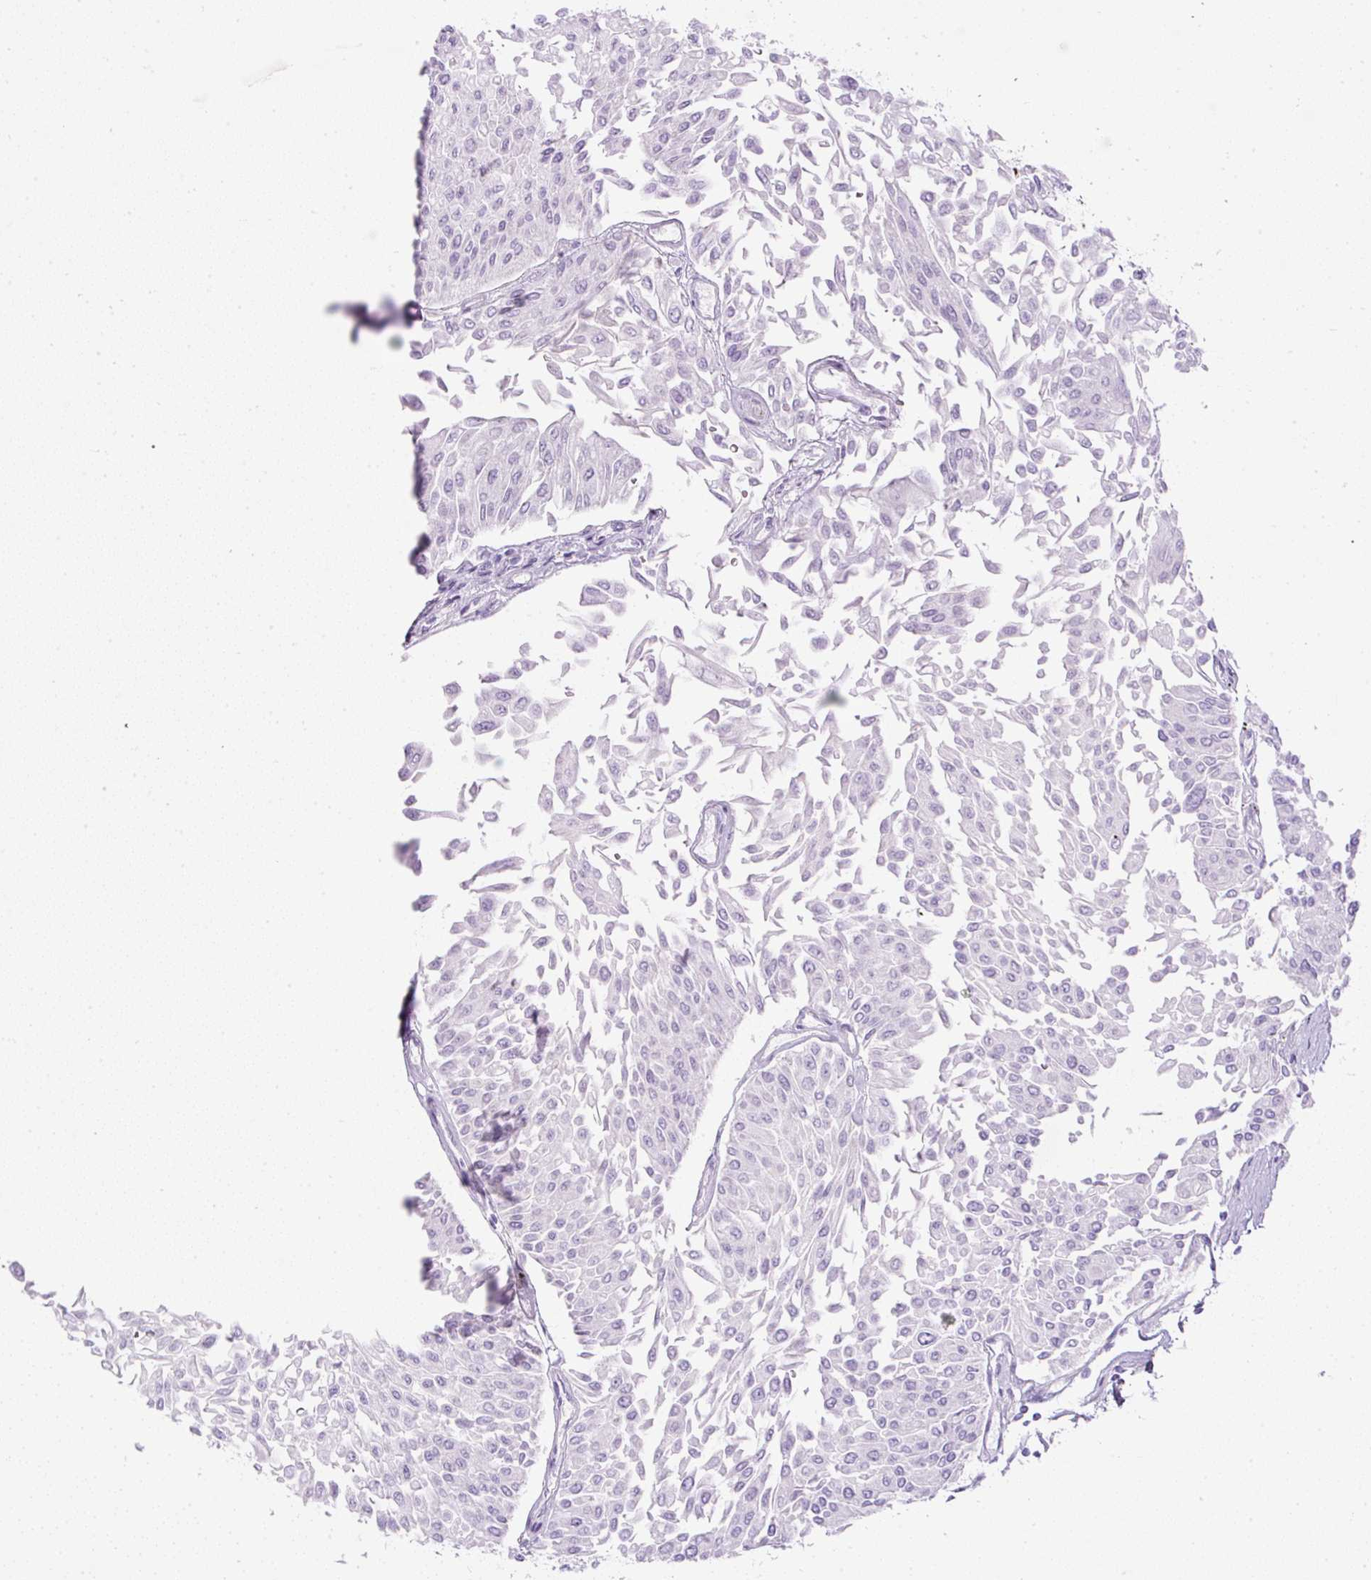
{"staining": {"intensity": "negative", "quantity": "none", "location": "none"}, "tissue": "urothelial cancer", "cell_type": "Tumor cells", "image_type": "cancer", "snomed": [{"axis": "morphology", "description": "Urothelial carcinoma, Low grade"}, {"axis": "topography", "description": "Urinary bladder"}], "caption": "Micrograph shows no significant protein staining in tumor cells of urothelial carcinoma (low-grade).", "gene": "FGFBP3", "patient": {"sex": "male", "age": 67}}